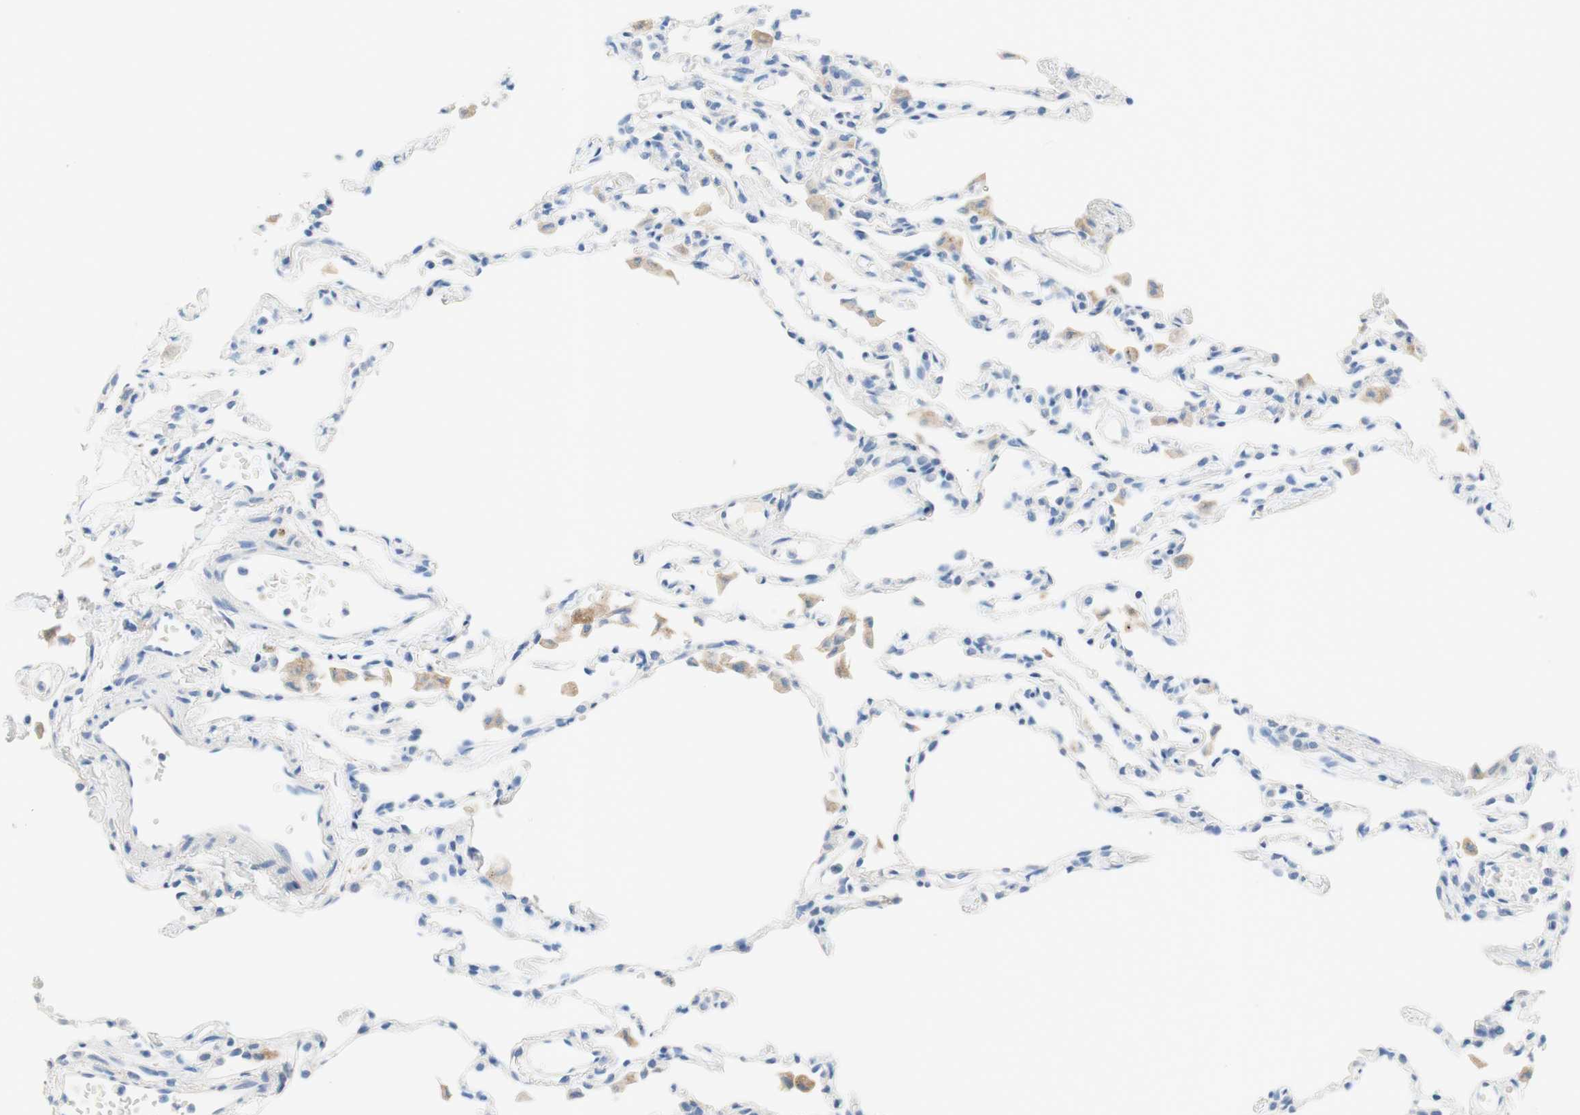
{"staining": {"intensity": "negative", "quantity": "none", "location": "none"}, "tissue": "lung", "cell_type": "Alveolar cells", "image_type": "normal", "snomed": [{"axis": "morphology", "description": "Normal tissue, NOS"}, {"axis": "topography", "description": "Lung"}], "caption": "This is an immunohistochemistry (IHC) histopathology image of unremarkable lung. There is no positivity in alveolar cells.", "gene": "POLR2J3", "patient": {"sex": "female", "age": 49}}